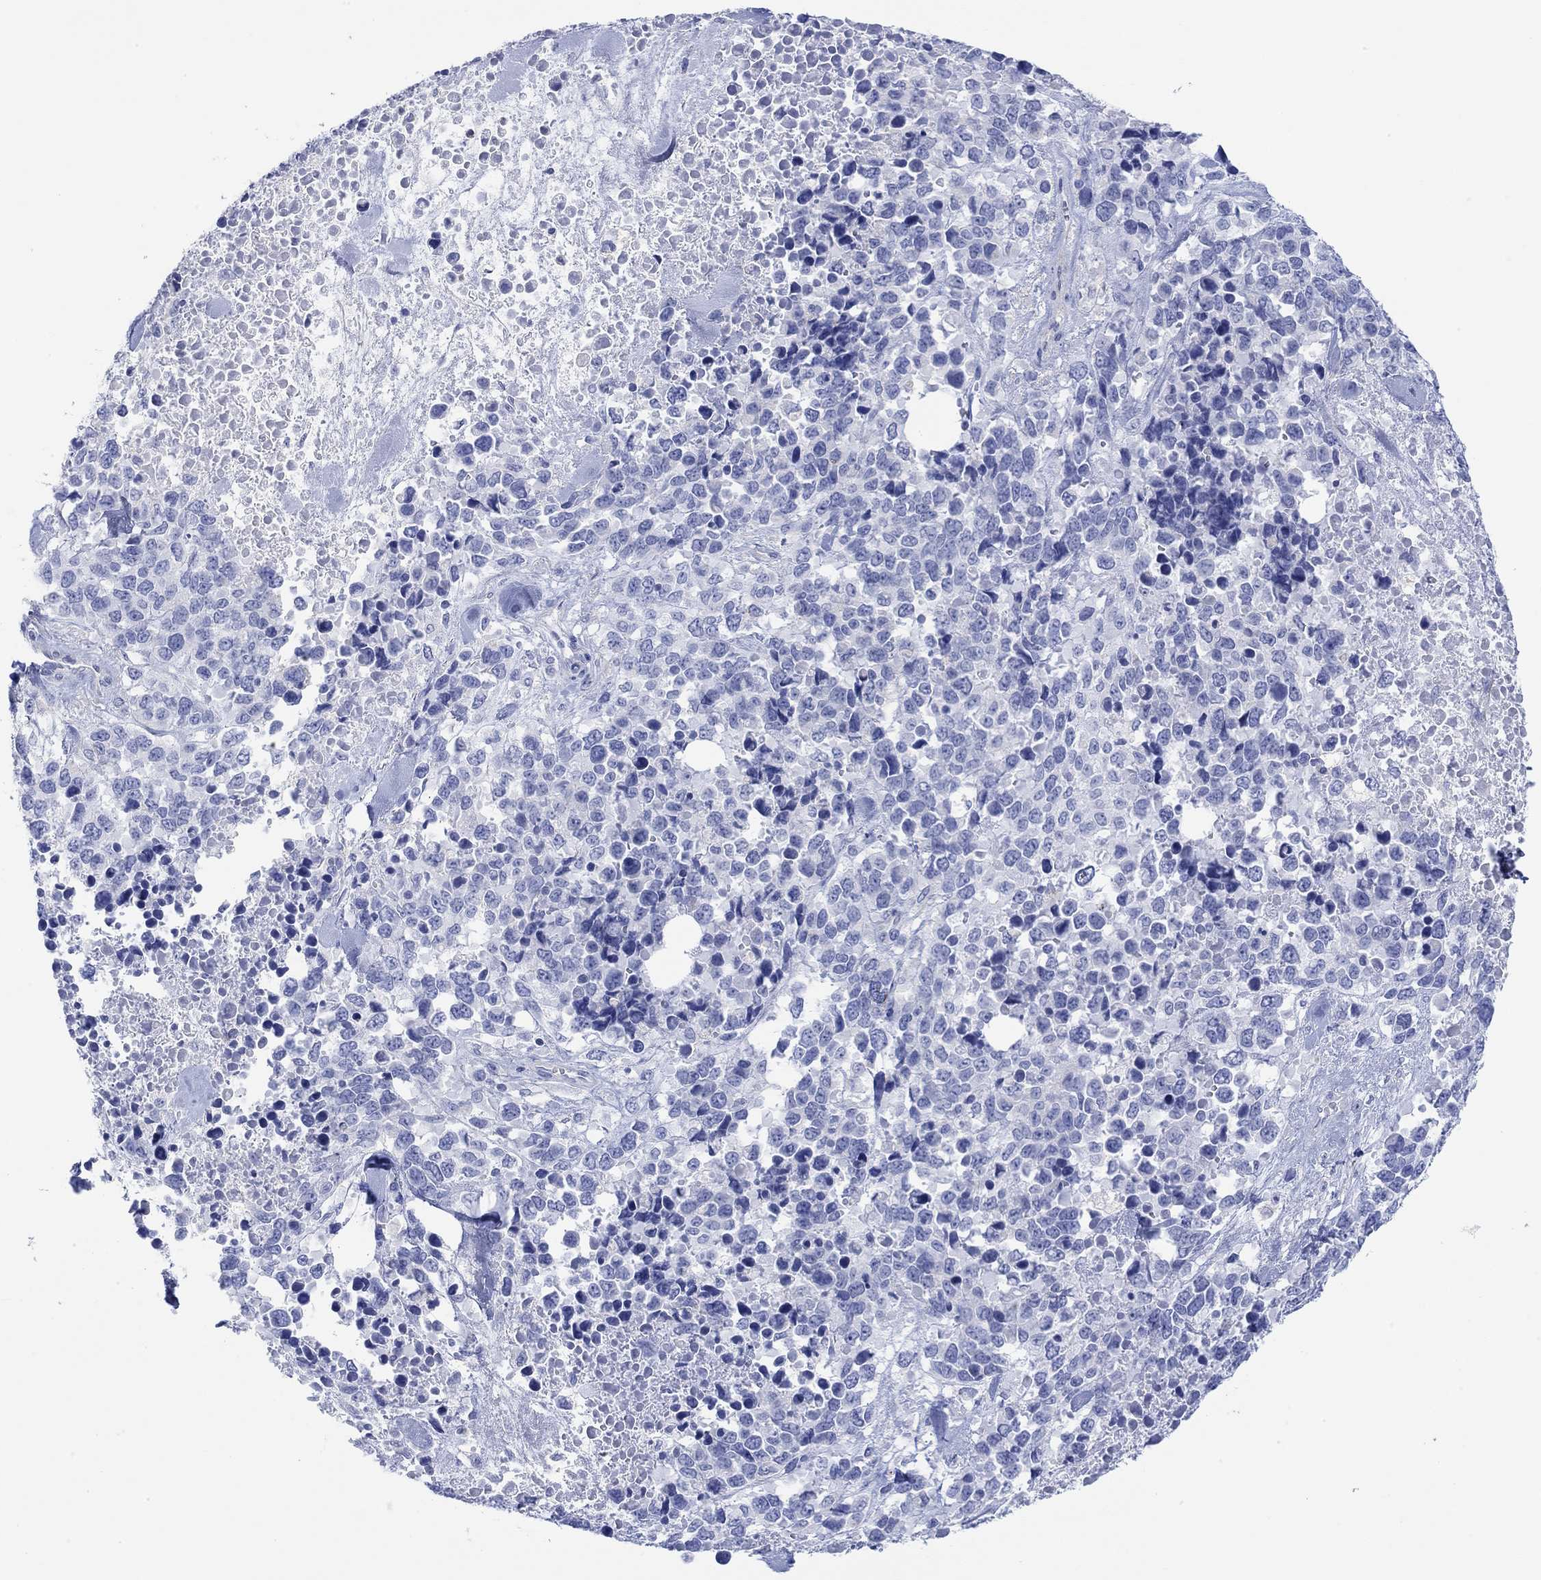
{"staining": {"intensity": "negative", "quantity": "none", "location": "none"}, "tissue": "melanoma", "cell_type": "Tumor cells", "image_type": "cancer", "snomed": [{"axis": "morphology", "description": "Malignant melanoma, Metastatic site"}, {"axis": "topography", "description": "Skin"}], "caption": "IHC of human malignant melanoma (metastatic site) displays no expression in tumor cells. Nuclei are stained in blue.", "gene": "PPIL6", "patient": {"sex": "male", "age": 84}}